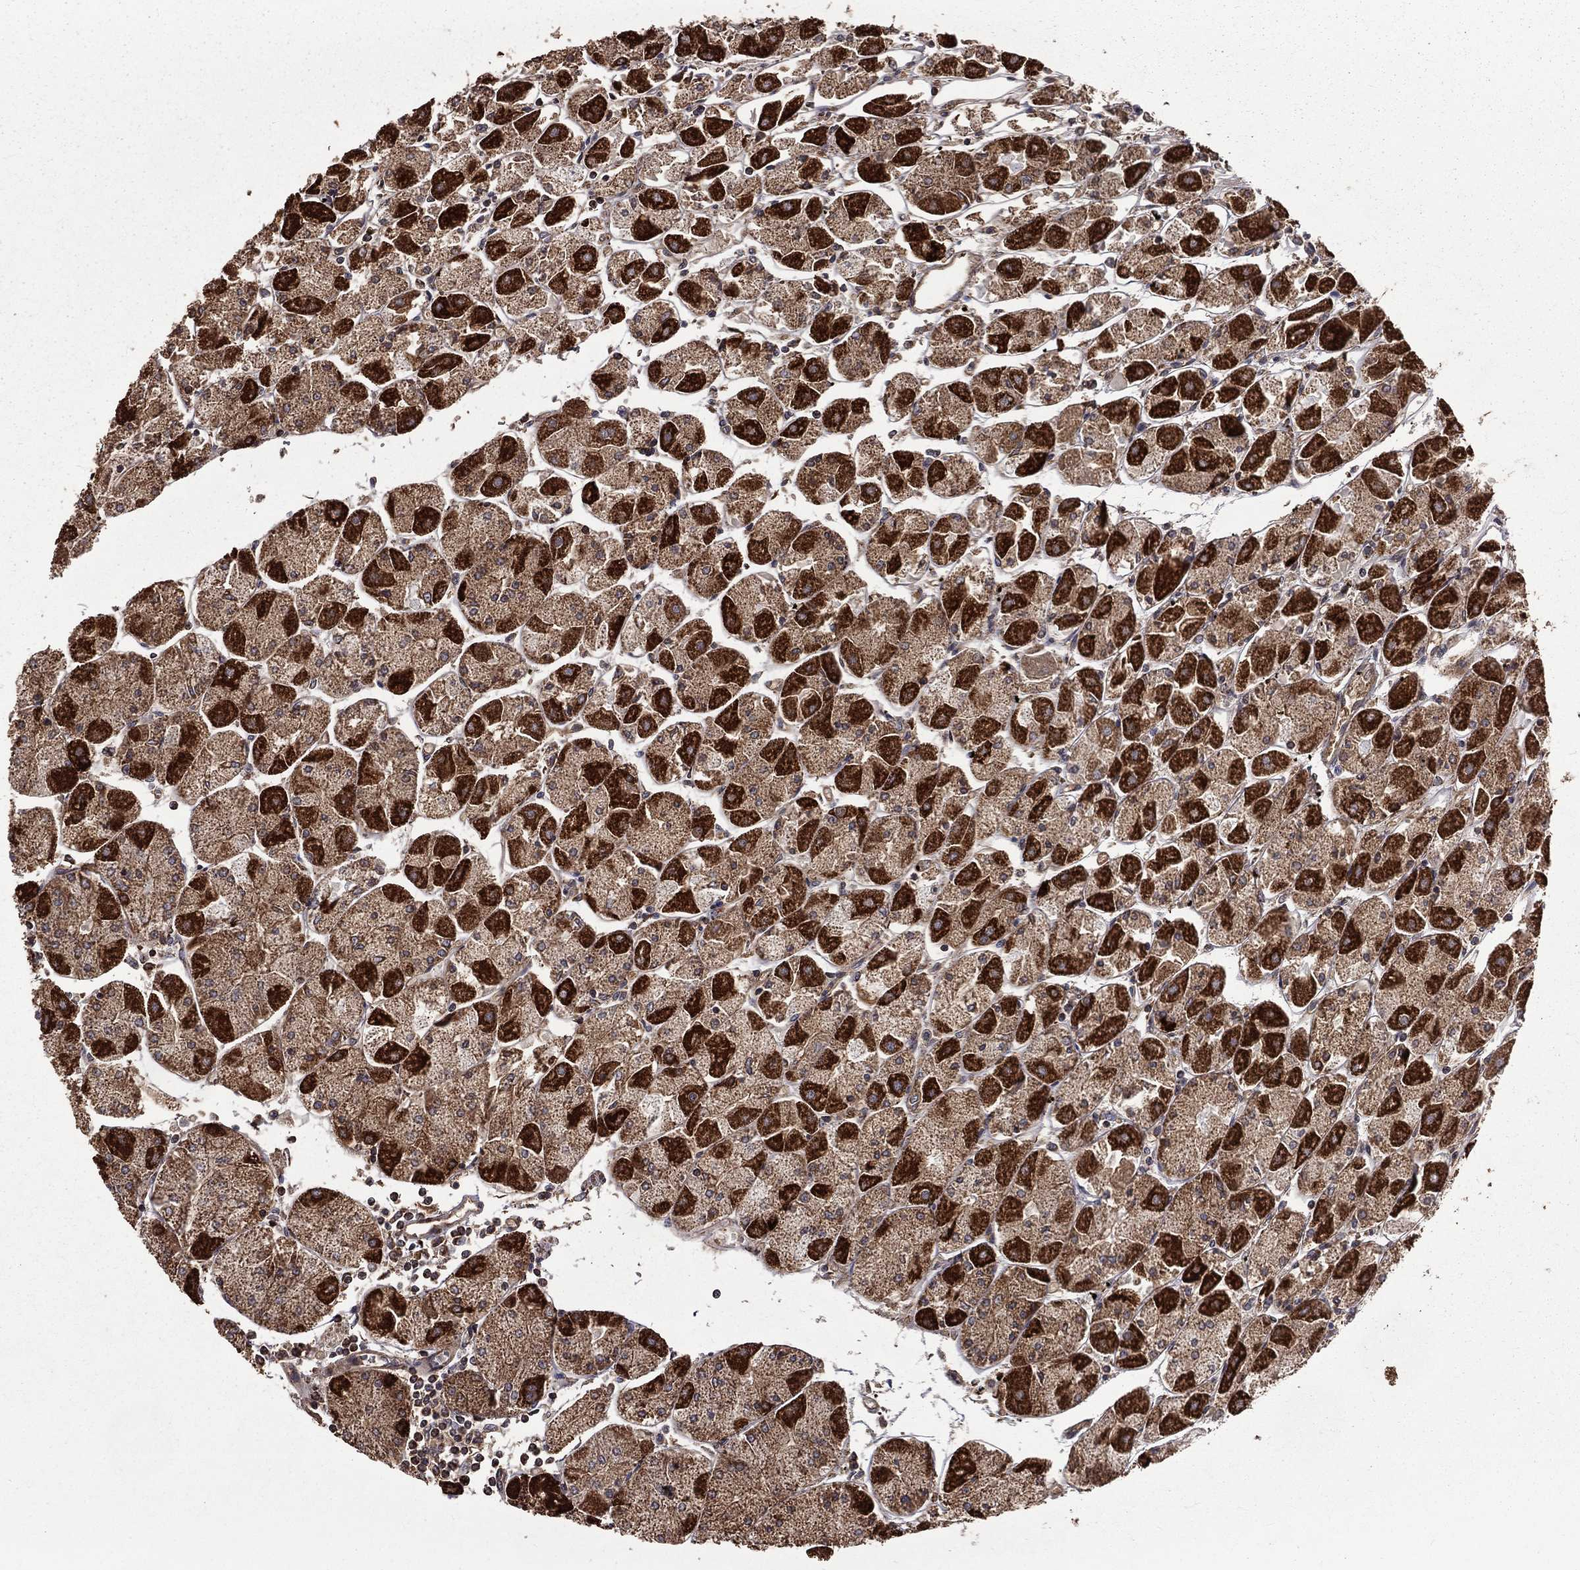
{"staining": {"intensity": "strong", "quantity": "<25%", "location": "cytoplasmic/membranous"}, "tissue": "stomach", "cell_type": "Glandular cells", "image_type": "normal", "snomed": [{"axis": "morphology", "description": "Normal tissue, NOS"}, {"axis": "topography", "description": "Stomach"}], "caption": "This image demonstrates benign stomach stained with immunohistochemistry (IHC) to label a protein in brown. The cytoplasmic/membranous of glandular cells show strong positivity for the protein. Nuclei are counter-stained blue.", "gene": "OLFML1", "patient": {"sex": "male", "age": 70}}